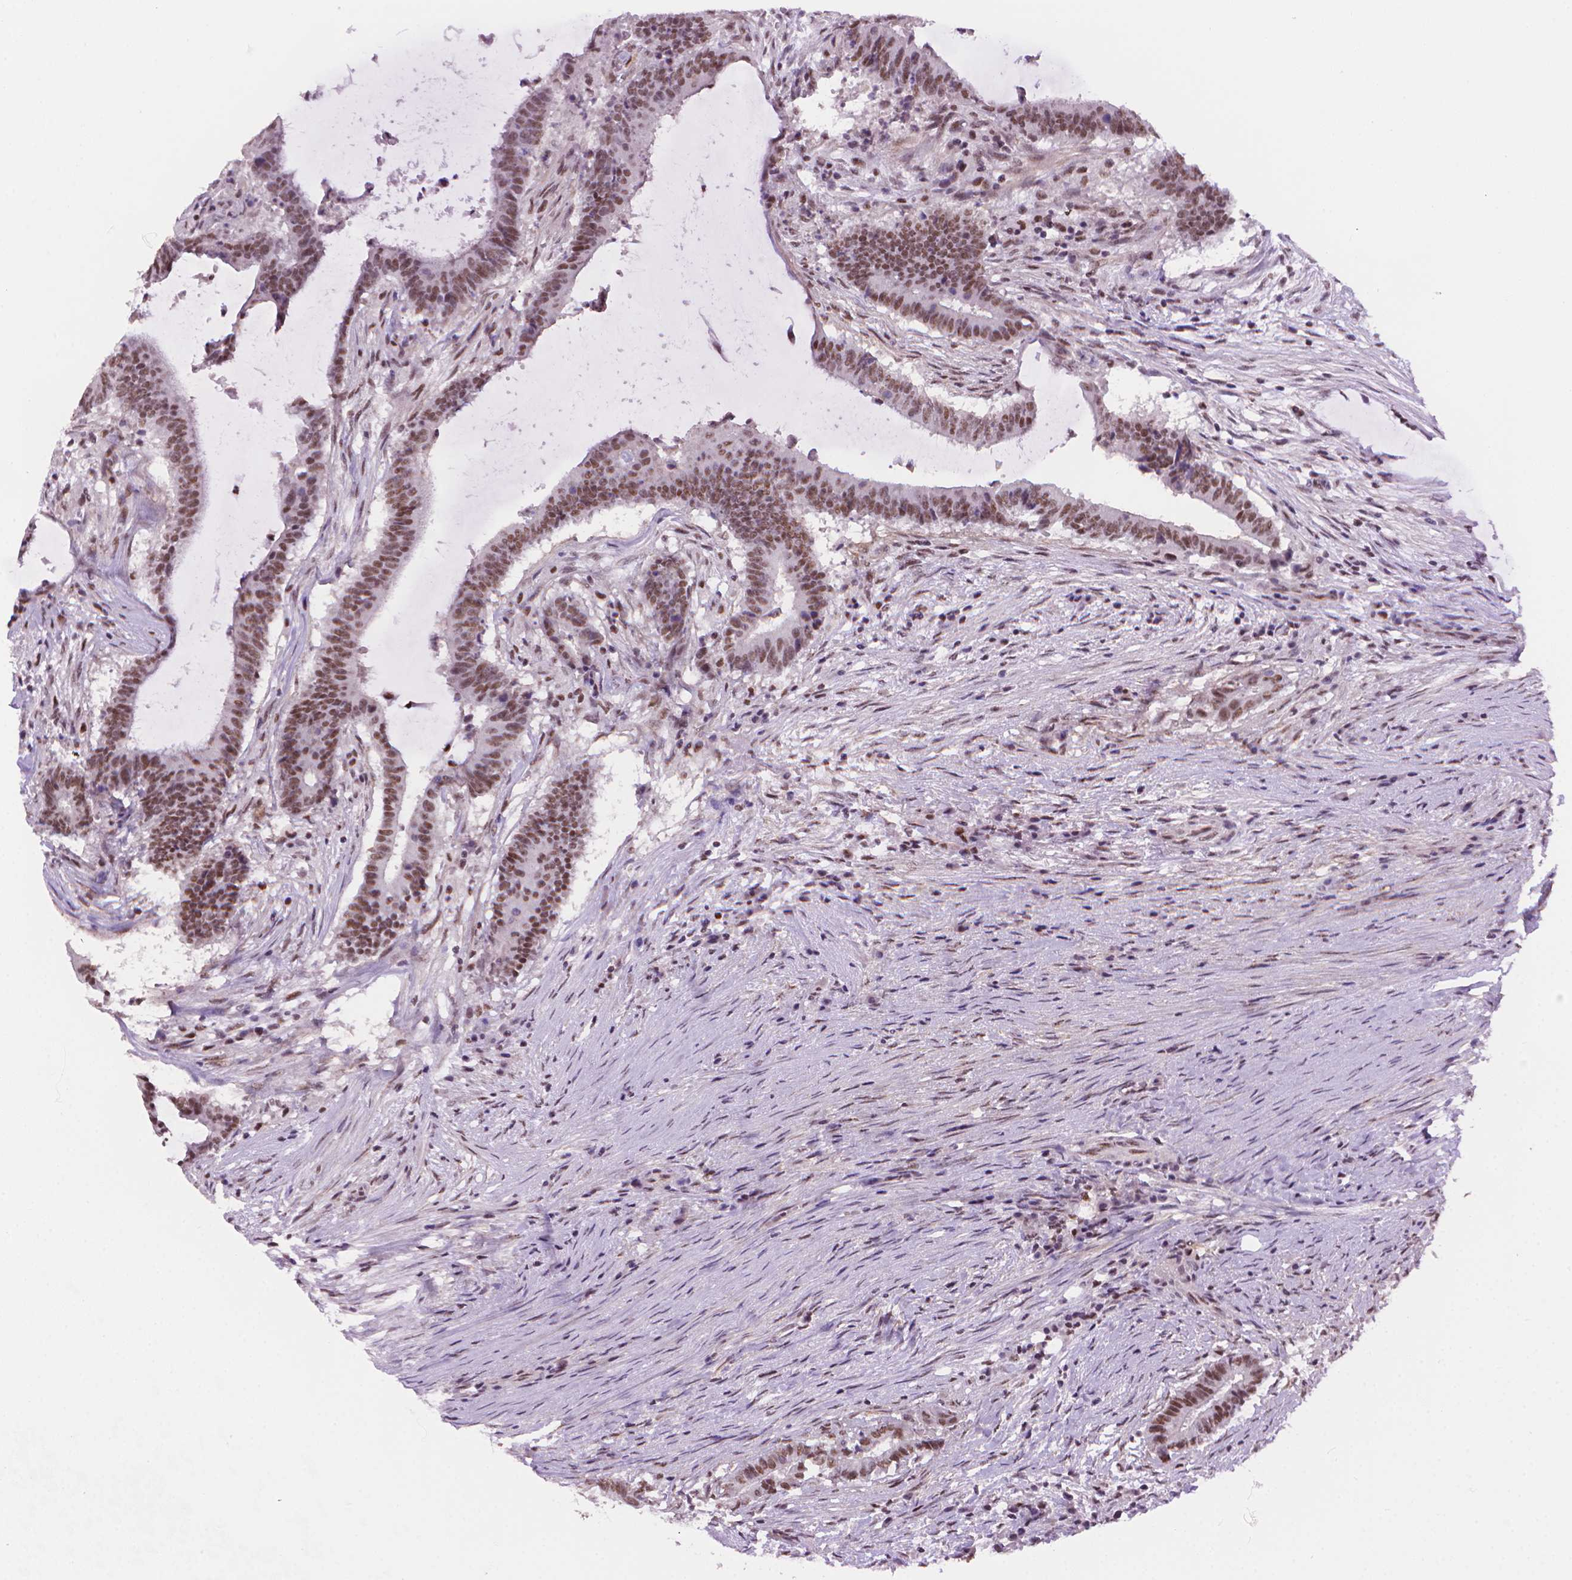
{"staining": {"intensity": "moderate", "quantity": ">75%", "location": "nuclear"}, "tissue": "colorectal cancer", "cell_type": "Tumor cells", "image_type": "cancer", "snomed": [{"axis": "morphology", "description": "Adenocarcinoma, NOS"}, {"axis": "topography", "description": "Colon"}], "caption": "Immunohistochemical staining of adenocarcinoma (colorectal) exhibits moderate nuclear protein staining in approximately >75% of tumor cells.", "gene": "UBN1", "patient": {"sex": "female", "age": 43}}